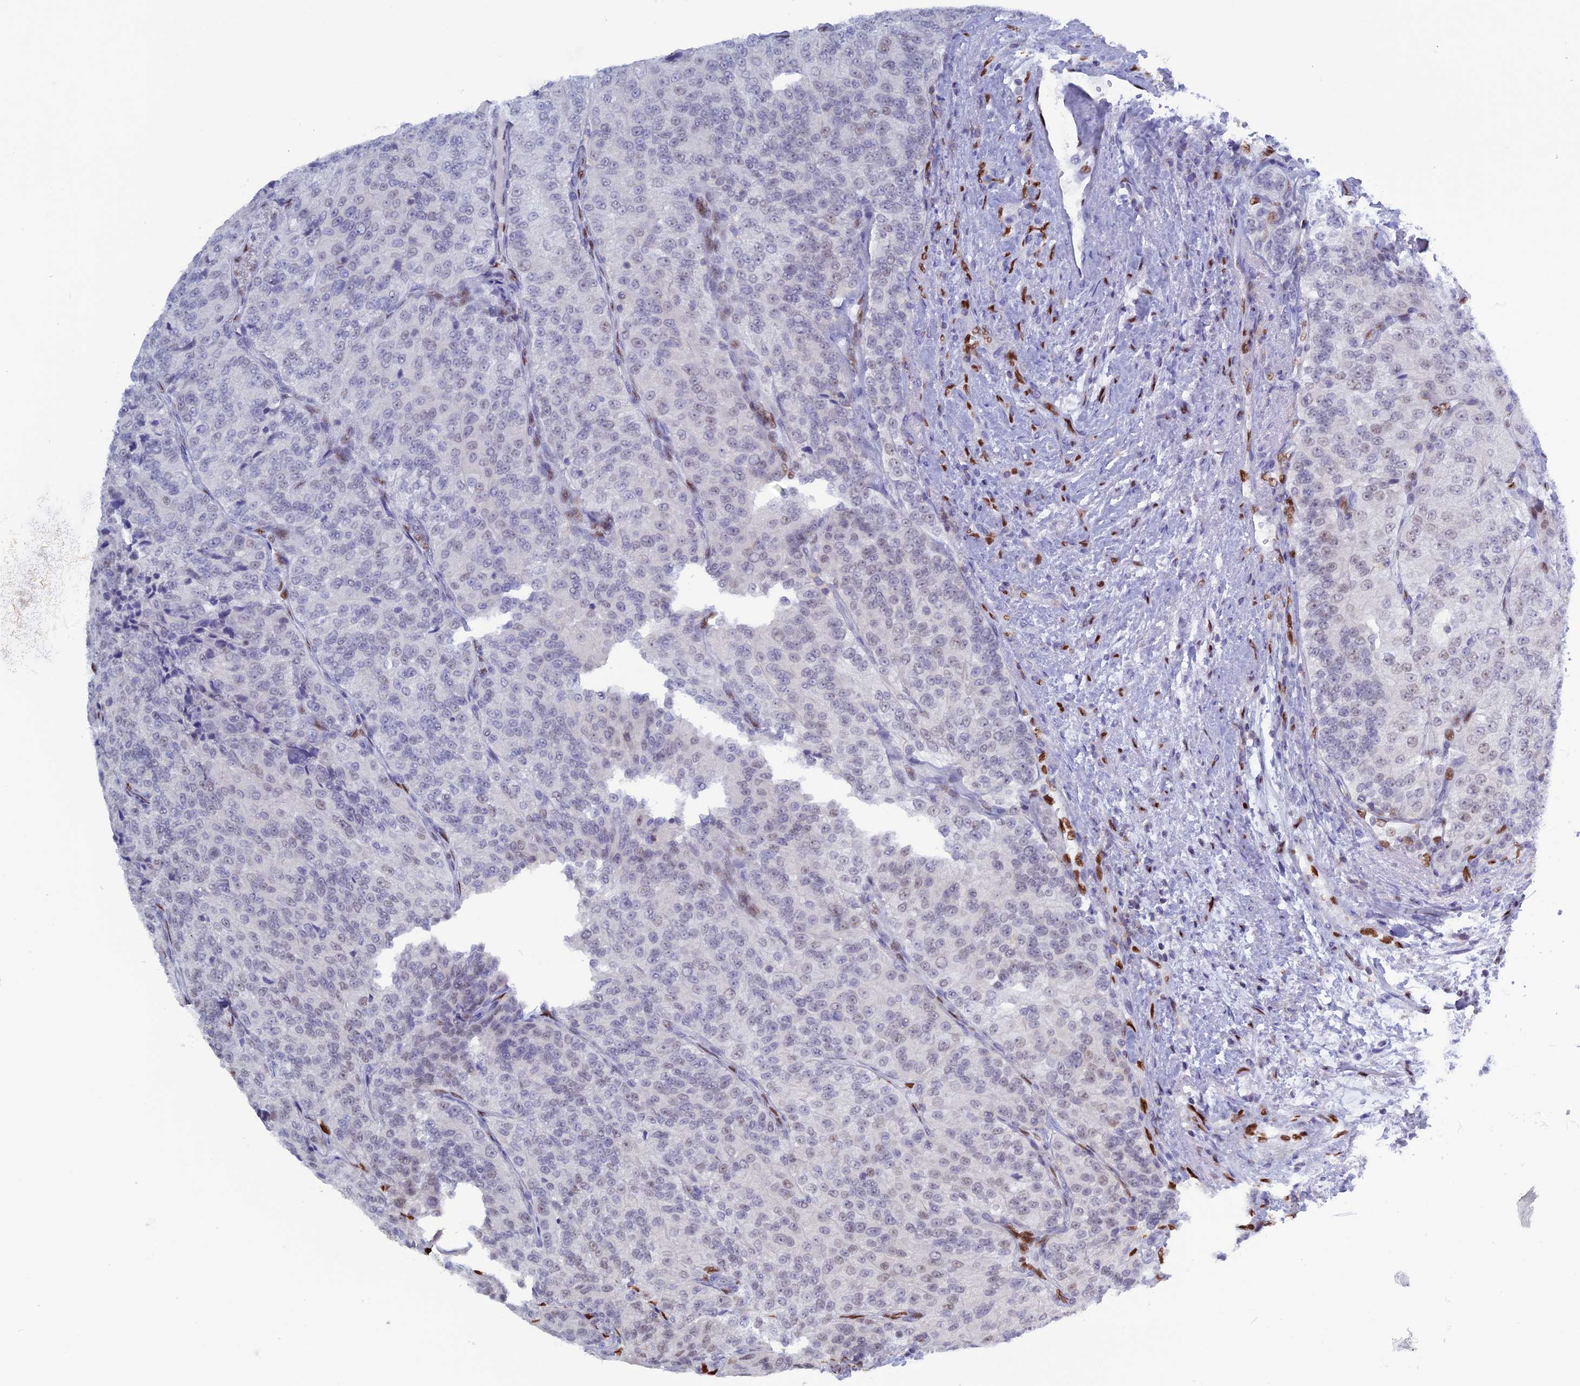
{"staining": {"intensity": "negative", "quantity": "none", "location": "none"}, "tissue": "renal cancer", "cell_type": "Tumor cells", "image_type": "cancer", "snomed": [{"axis": "morphology", "description": "Adenocarcinoma, NOS"}, {"axis": "topography", "description": "Kidney"}], "caption": "Immunohistochemistry (IHC) histopathology image of human renal adenocarcinoma stained for a protein (brown), which exhibits no expression in tumor cells.", "gene": "NOL4L", "patient": {"sex": "female", "age": 63}}